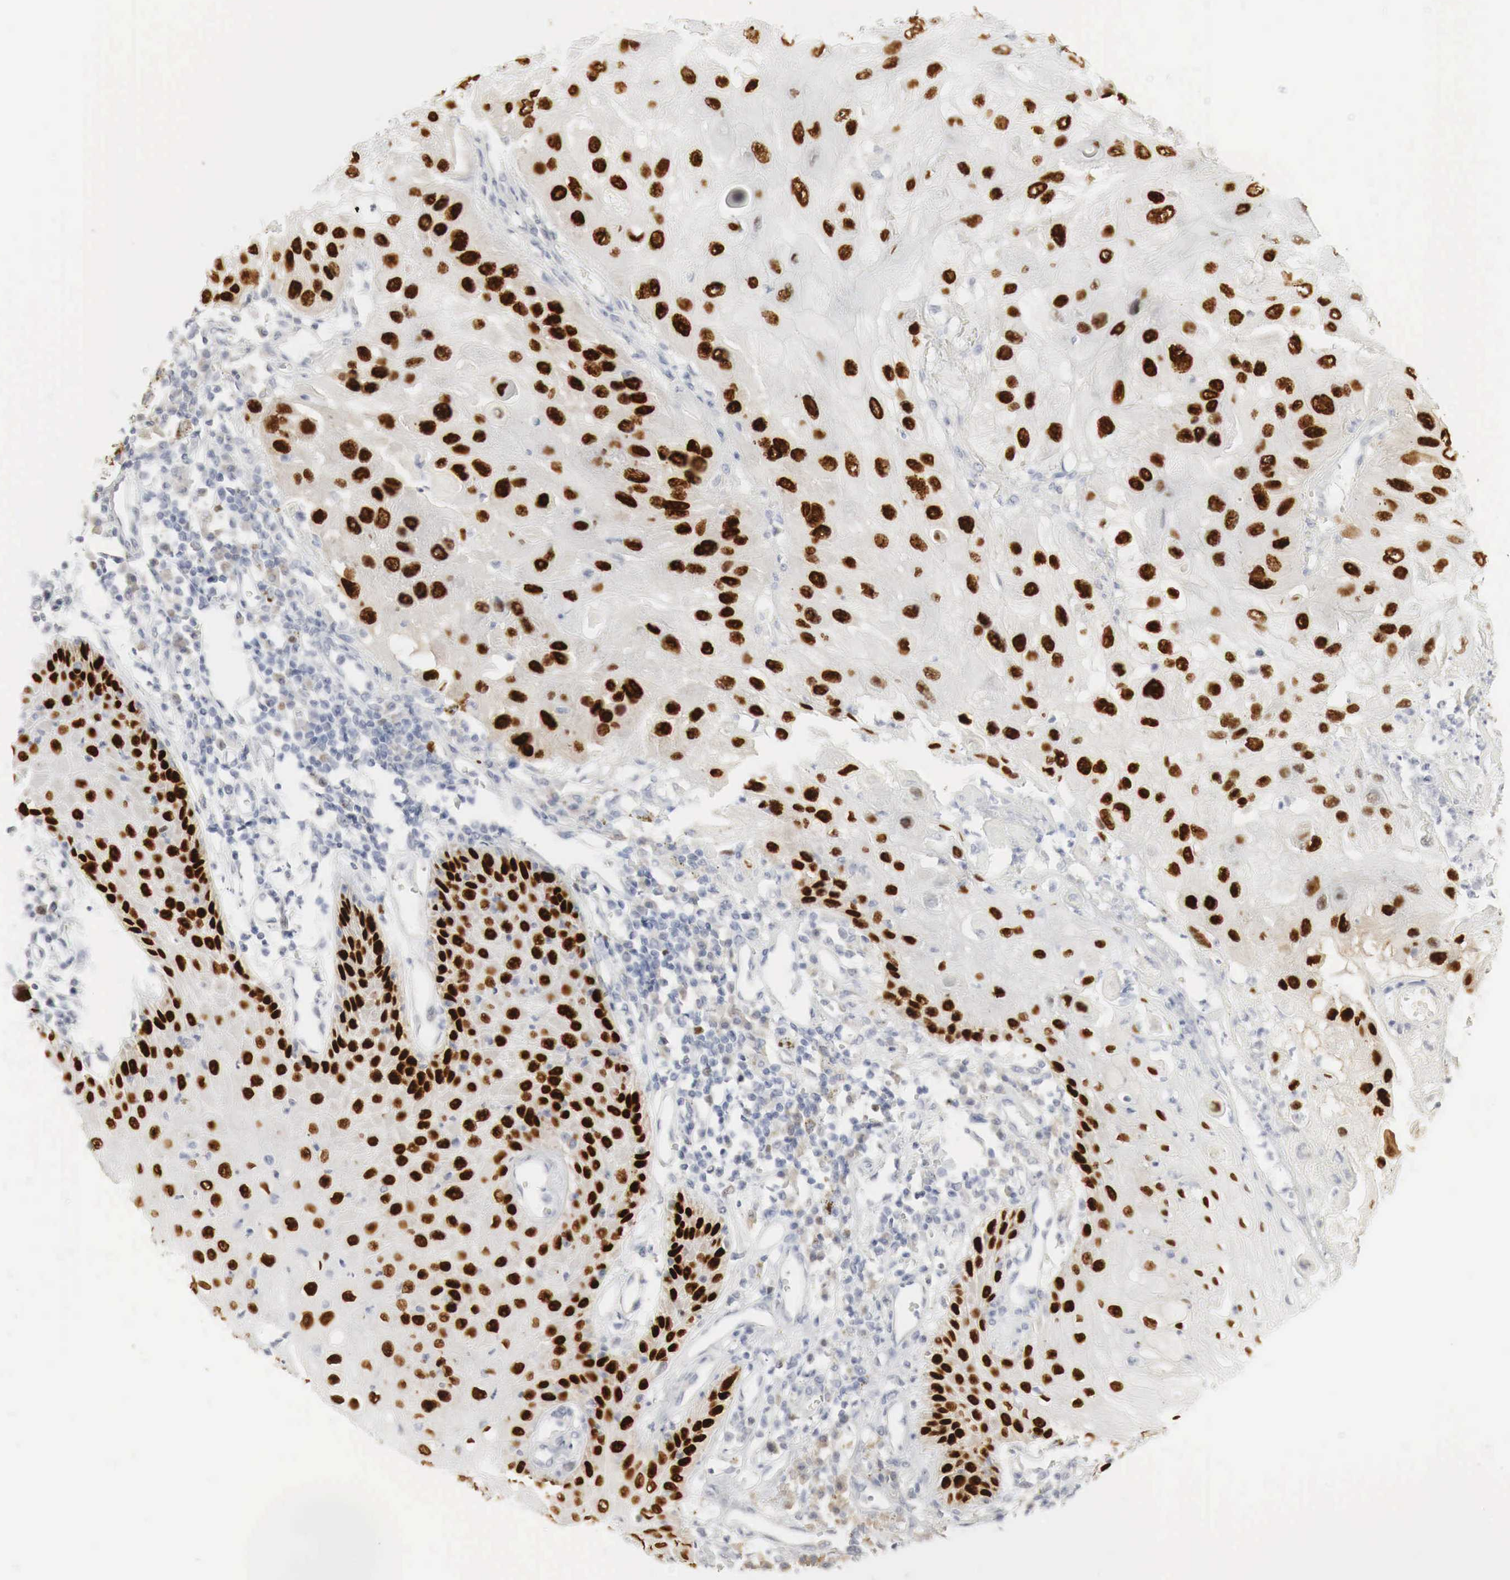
{"staining": {"intensity": "strong", "quantity": ">75%", "location": "nuclear"}, "tissue": "skin cancer", "cell_type": "Tumor cells", "image_type": "cancer", "snomed": [{"axis": "morphology", "description": "Squamous cell carcinoma, NOS"}, {"axis": "topography", "description": "Skin"}, {"axis": "topography", "description": "Anal"}], "caption": "Squamous cell carcinoma (skin) stained with immunohistochemistry exhibits strong nuclear expression in approximately >75% of tumor cells. The protein is shown in brown color, while the nuclei are stained blue.", "gene": "TP63", "patient": {"sex": "male", "age": 61}}